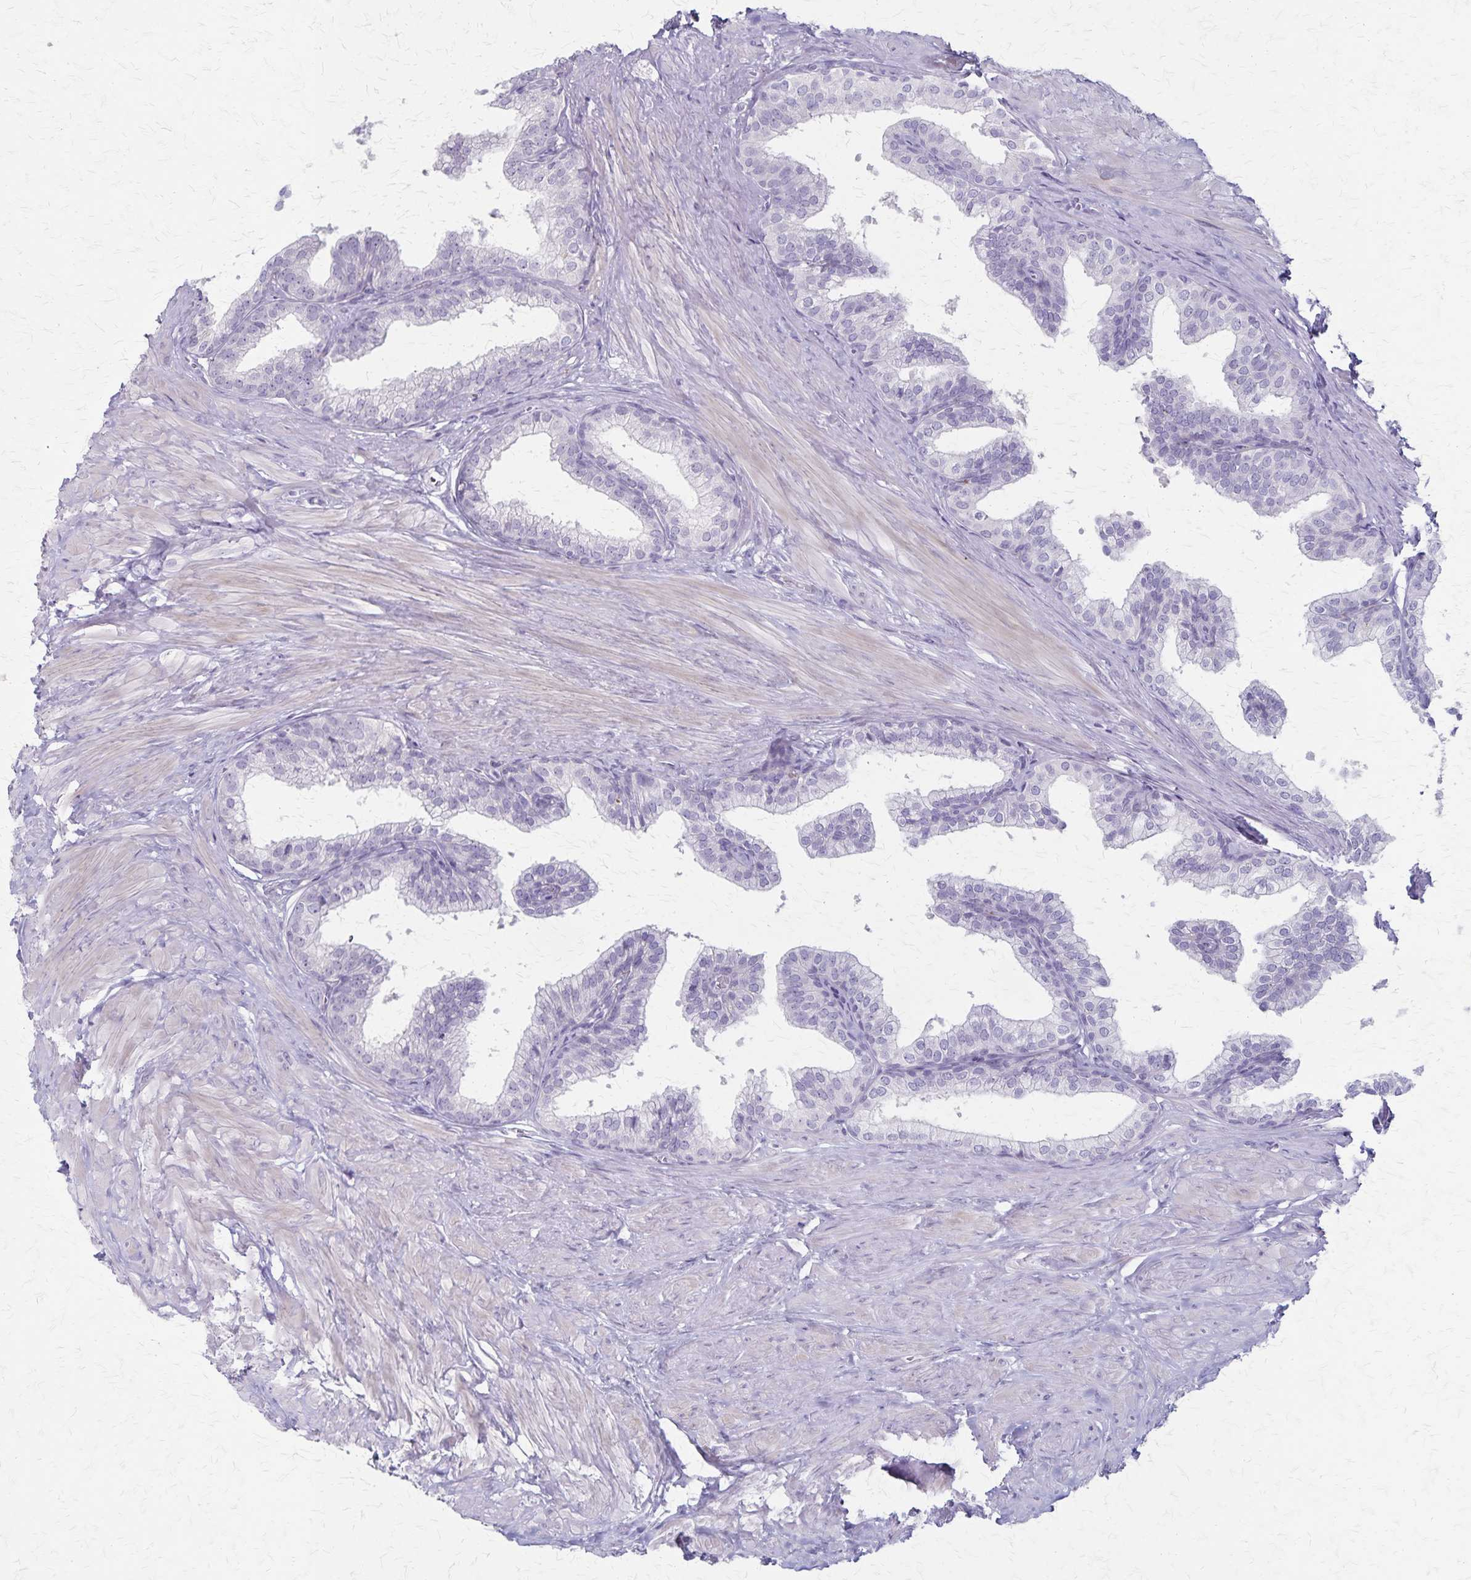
{"staining": {"intensity": "negative", "quantity": "none", "location": "none"}, "tissue": "prostate", "cell_type": "Glandular cells", "image_type": "normal", "snomed": [{"axis": "morphology", "description": "Normal tissue, NOS"}, {"axis": "topography", "description": "Prostate"}, {"axis": "topography", "description": "Peripheral nerve tissue"}], "caption": "Immunohistochemistry histopathology image of normal human prostate stained for a protein (brown), which demonstrates no staining in glandular cells.", "gene": "RASL10B", "patient": {"sex": "male", "age": 55}}